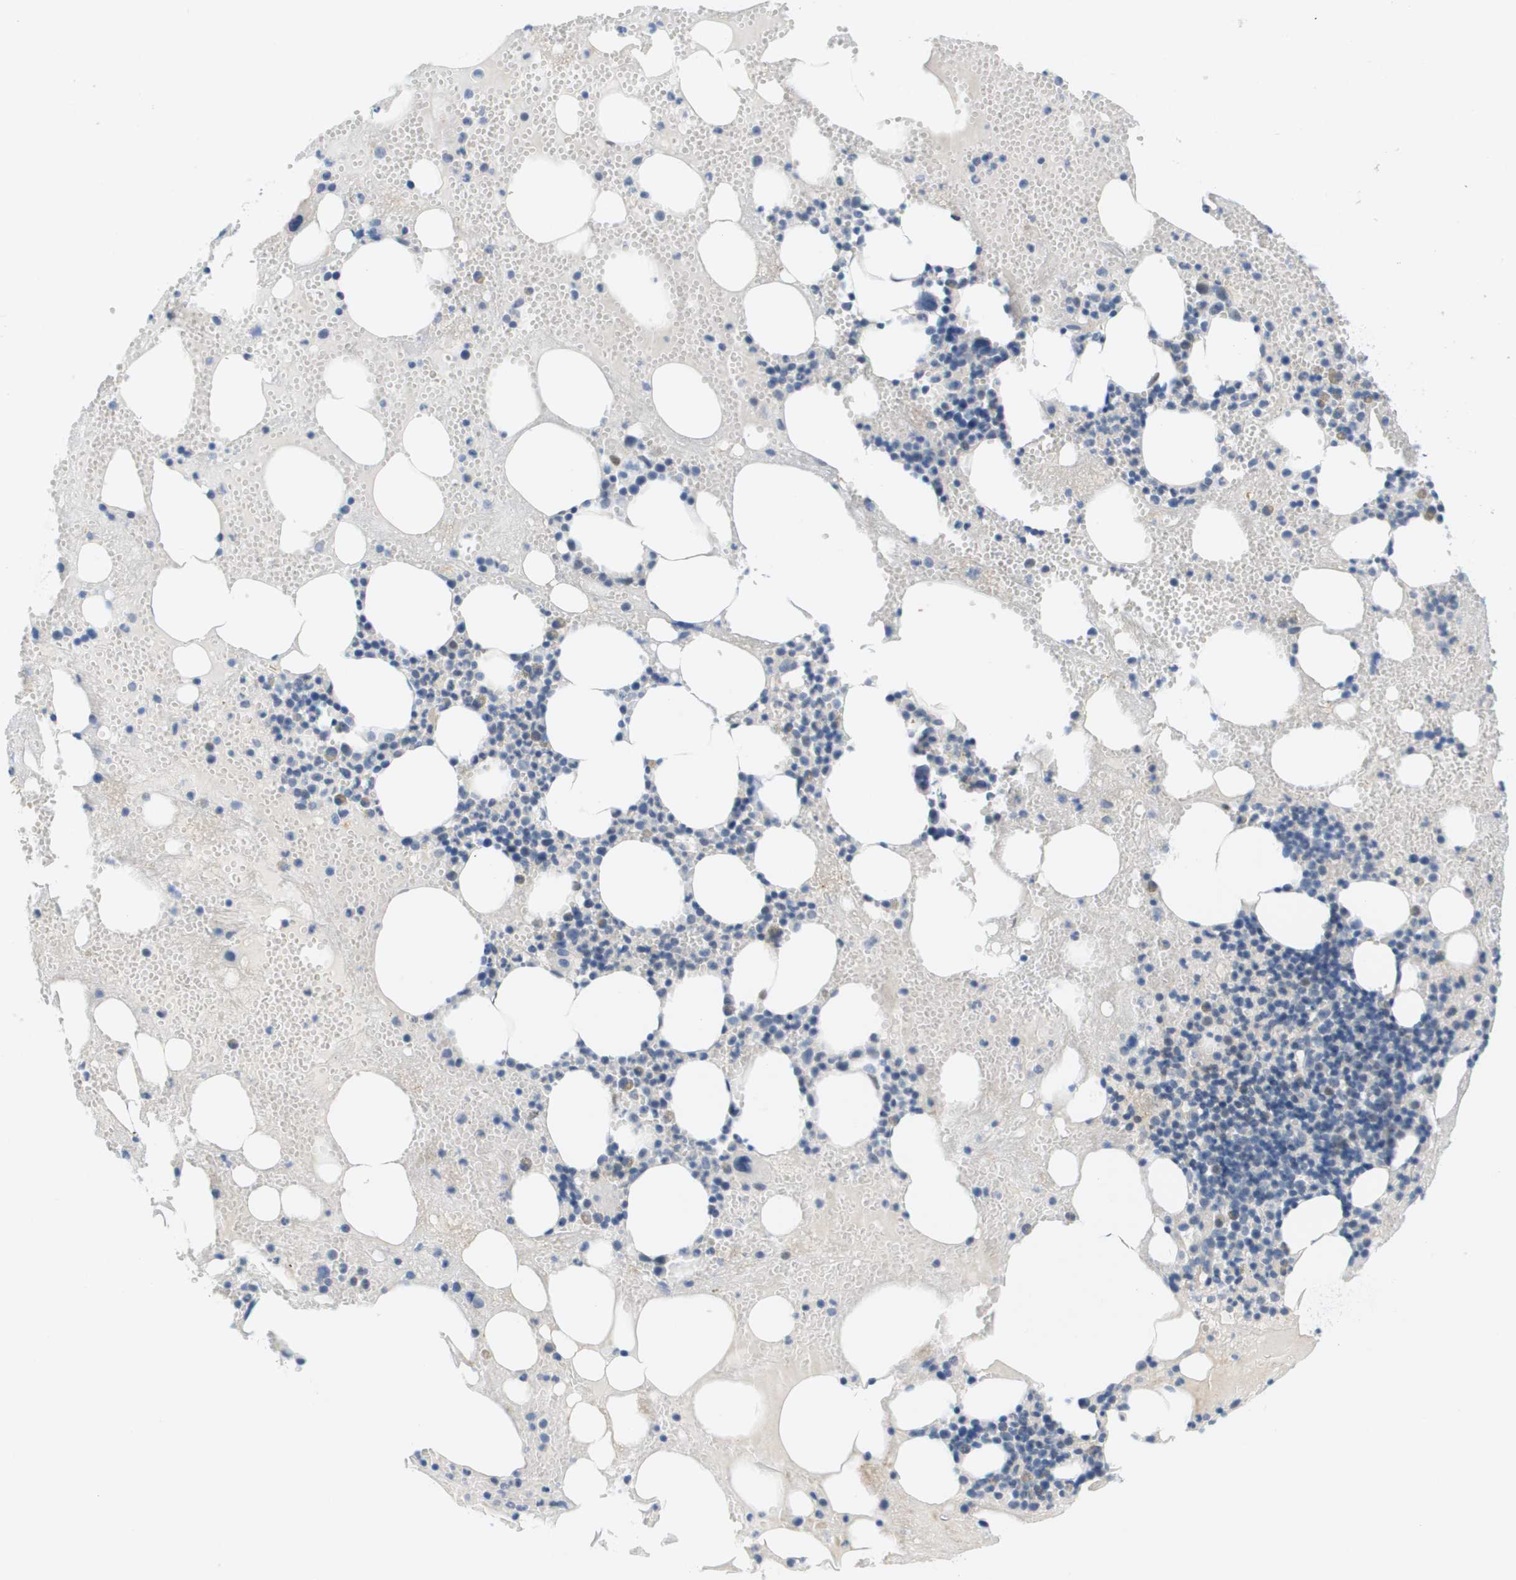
{"staining": {"intensity": "negative", "quantity": "none", "location": "none"}, "tissue": "bone marrow", "cell_type": "Hematopoietic cells", "image_type": "normal", "snomed": [{"axis": "morphology", "description": "Normal tissue, NOS"}, {"axis": "morphology", "description": "Inflammation, NOS"}, {"axis": "topography", "description": "Bone marrow"}], "caption": "Immunohistochemistry histopathology image of benign bone marrow: human bone marrow stained with DAB (3,3'-diaminobenzidine) displays no significant protein positivity in hematopoietic cells.", "gene": "CUL9", "patient": {"sex": "female", "age": 78}}